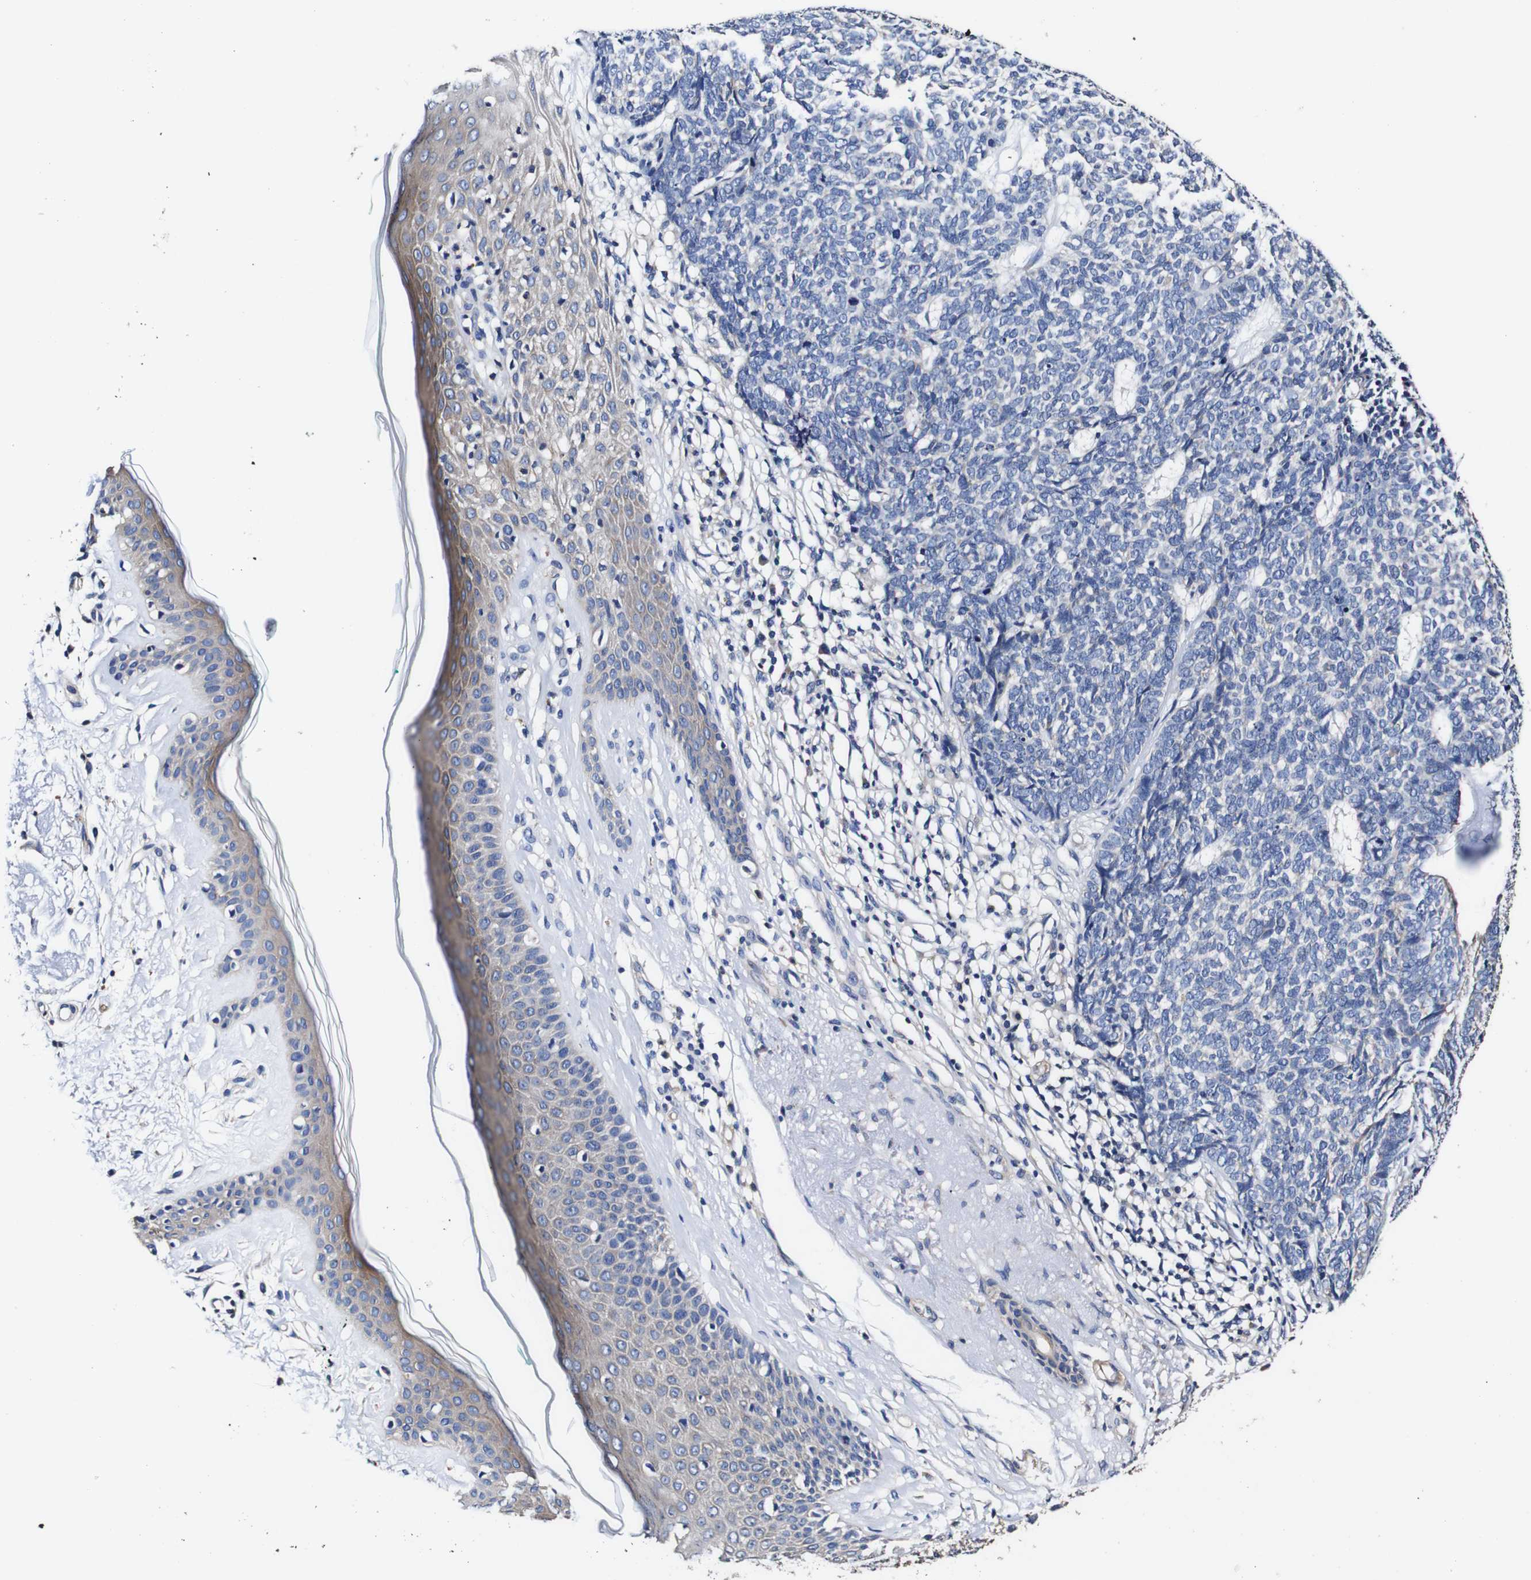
{"staining": {"intensity": "negative", "quantity": "none", "location": "none"}, "tissue": "skin cancer", "cell_type": "Tumor cells", "image_type": "cancer", "snomed": [{"axis": "morphology", "description": "Basal cell carcinoma"}, {"axis": "topography", "description": "Skin"}], "caption": "This image is of skin basal cell carcinoma stained with immunohistochemistry to label a protein in brown with the nuclei are counter-stained blue. There is no staining in tumor cells.", "gene": "PDCD6IP", "patient": {"sex": "female", "age": 84}}